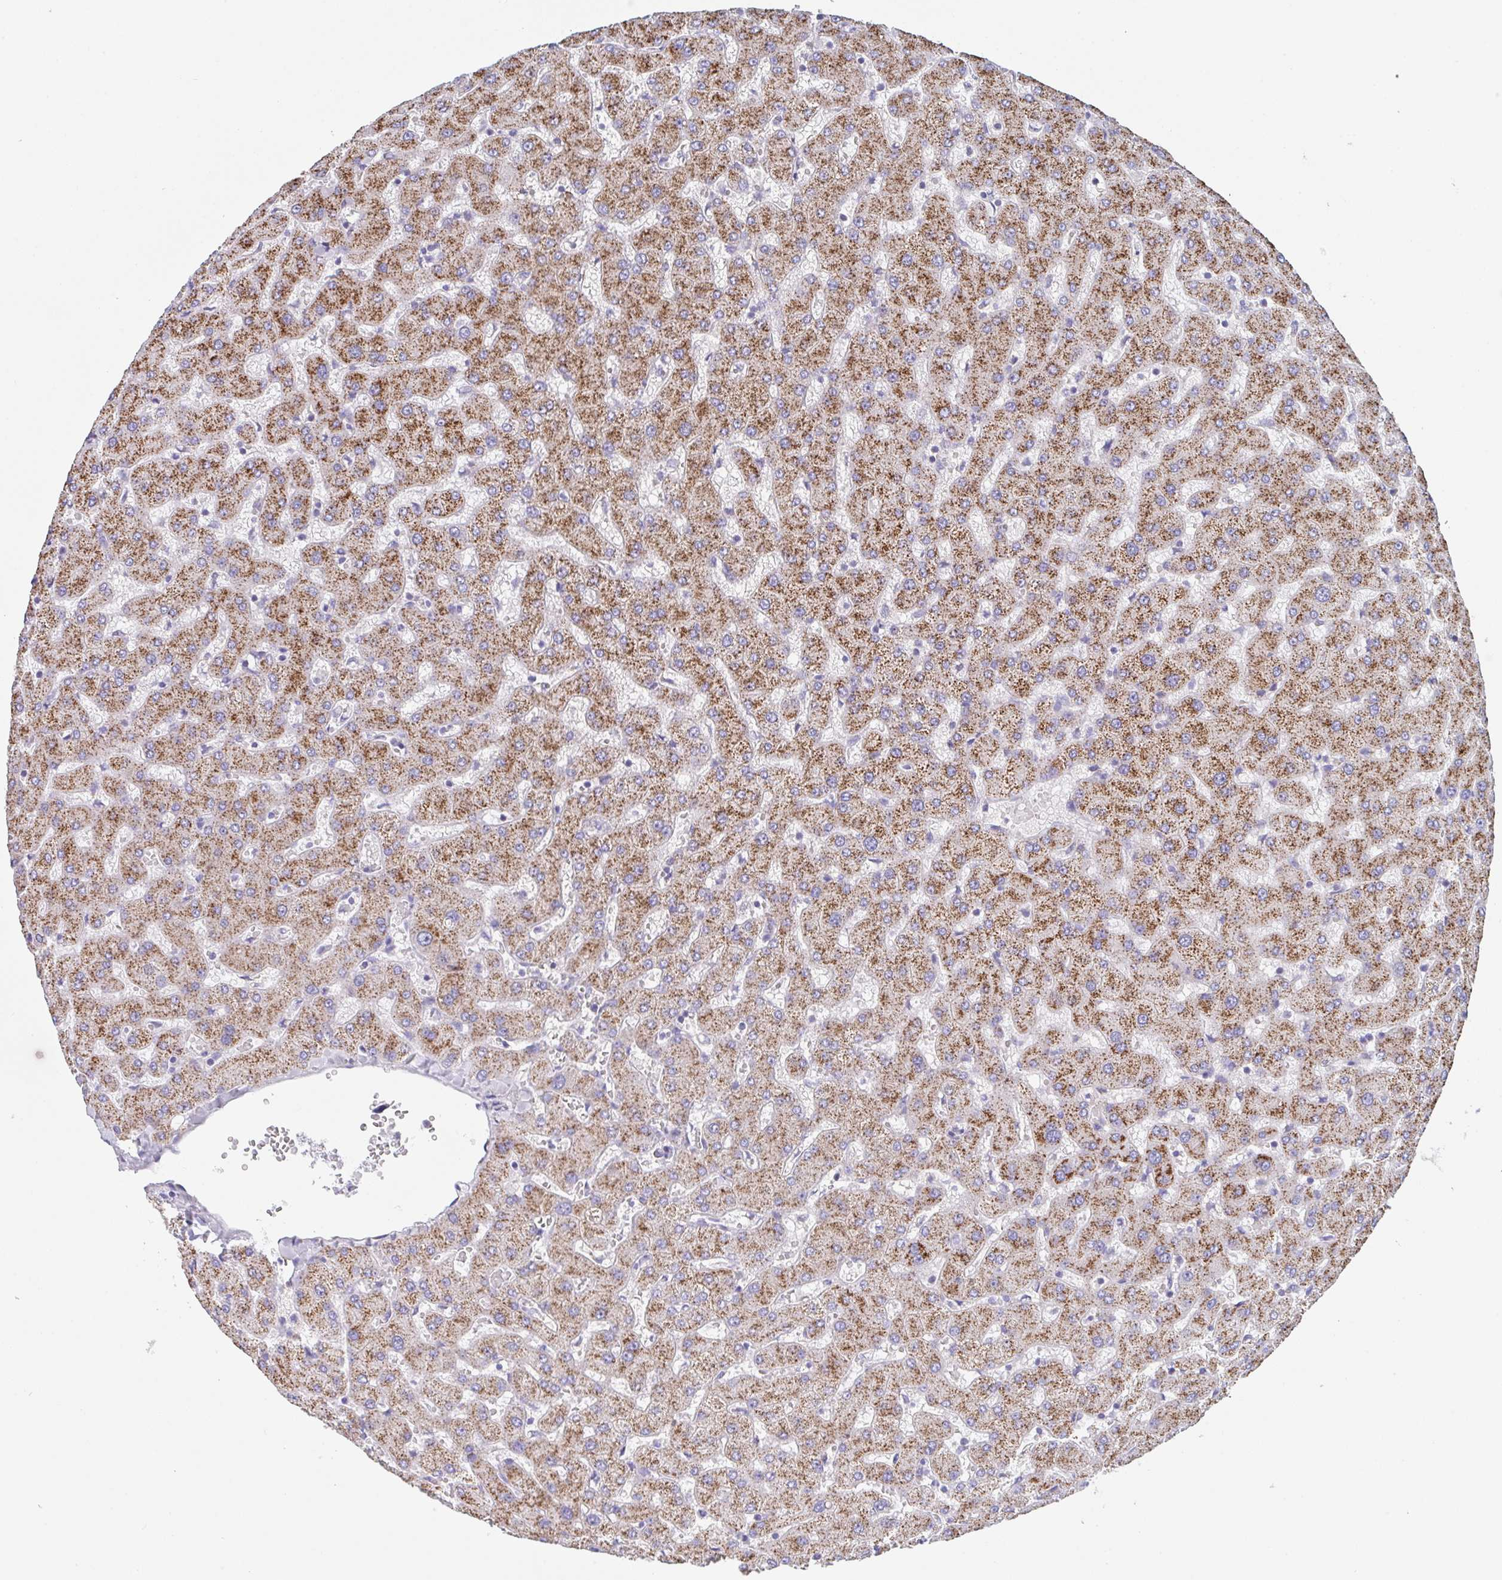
{"staining": {"intensity": "weak", "quantity": ">75%", "location": "cytoplasmic/membranous"}, "tissue": "liver", "cell_type": "Cholangiocytes", "image_type": "normal", "snomed": [{"axis": "morphology", "description": "Normal tissue, NOS"}, {"axis": "topography", "description": "Liver"}], "caption": "Liver stained for a protein demonstrates weak cytoplasmic/membranous positivity in cholangiocytes. (brown staining indicates protein expression, while blue staining denotes nuclei).", "gene": "PROSER3", "patient": {"sex": "female", "age": 63}}